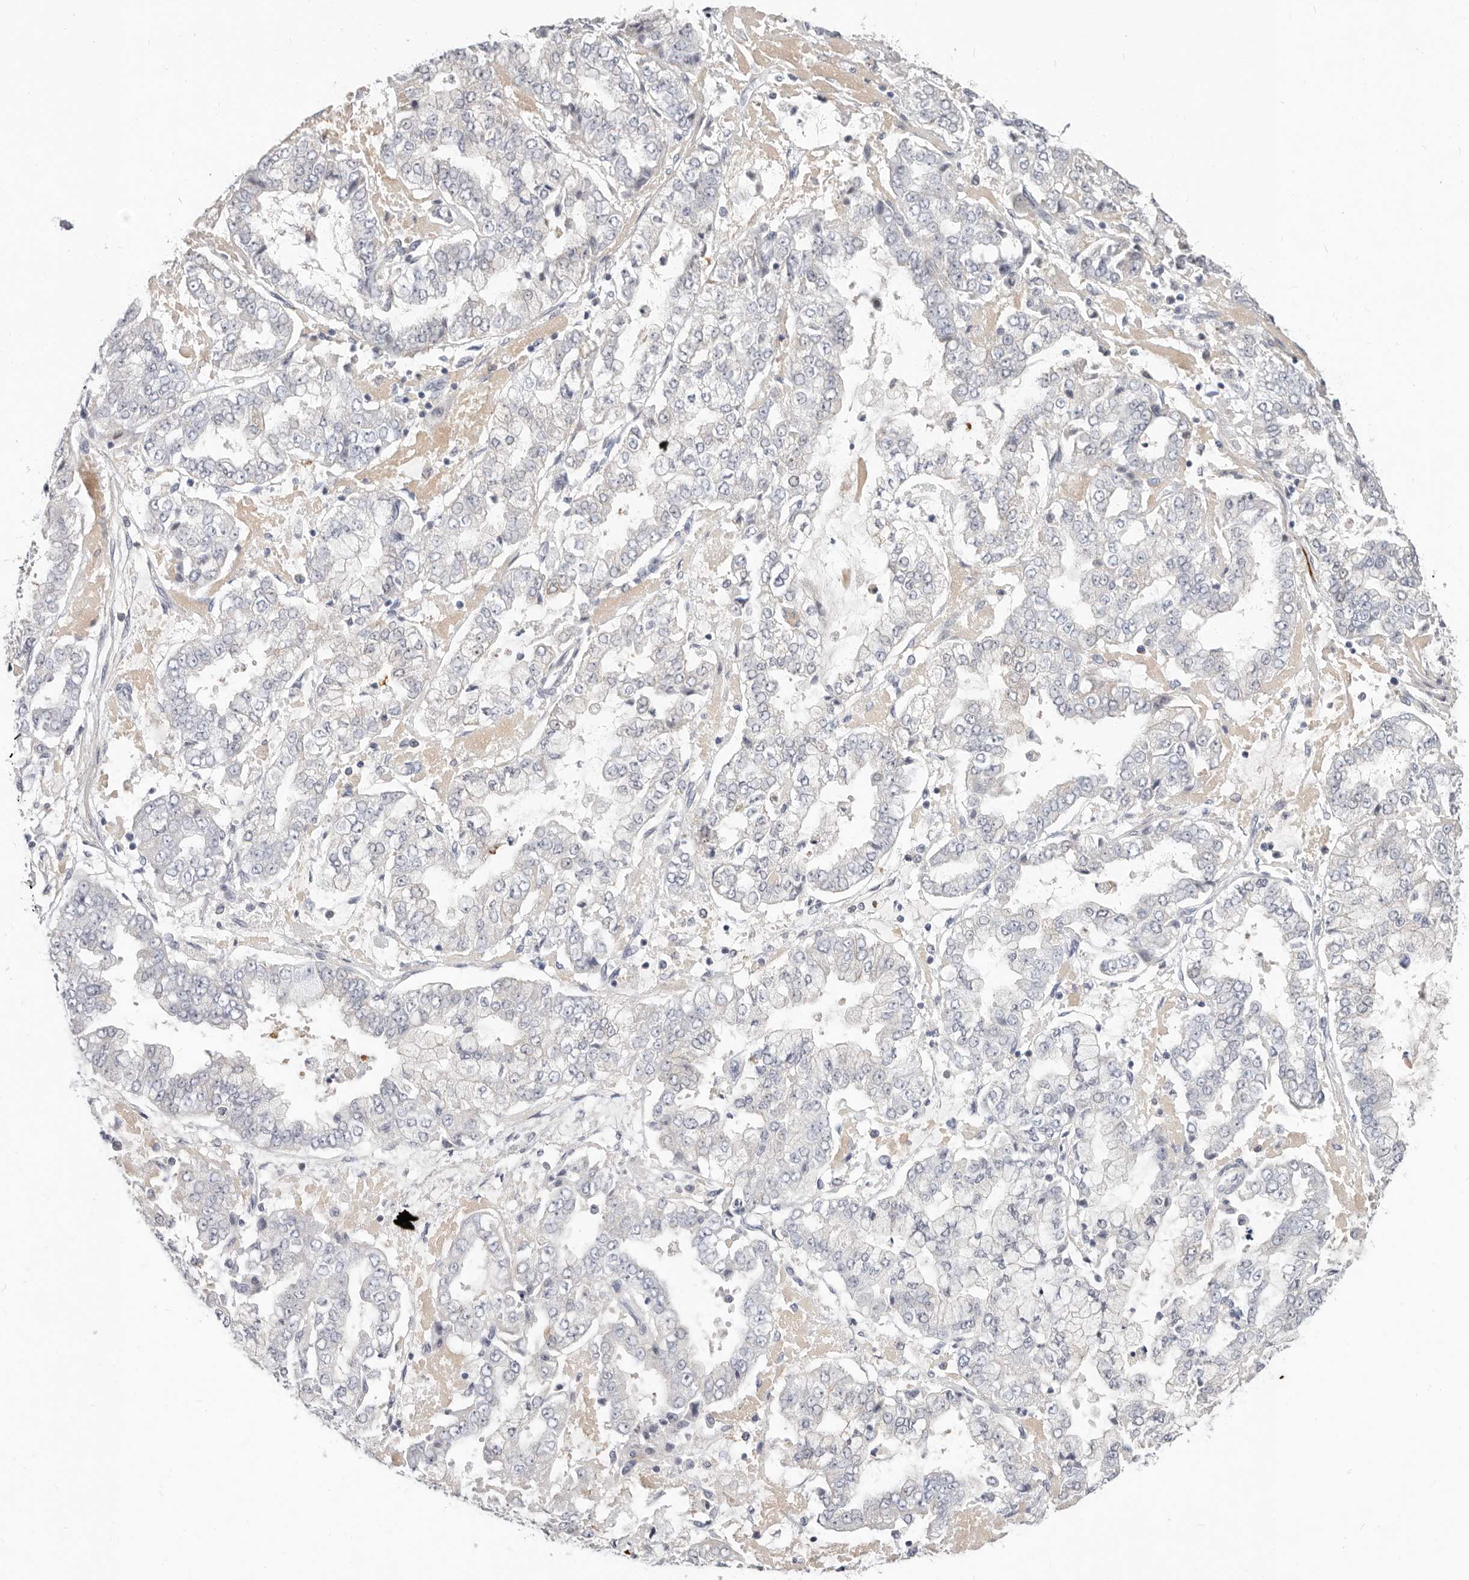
{"staining": {"intensity": "negative", "quantity": "none", "location": "none"}, "tissue": "stomach cancer", "cell_type": "Tumor cells", "image_type": "cancer", "snomed": [{"axis": "morphology", "description": "Adenocarcinoma, NOS"}, {"axis": "topography", "description": "Stomach"}], "caption": "A micrograph of human stomach cancer (adenocarcinoma) is negative for staining in tumor cells.", "gene": "ZRANB1", "patient": {"sex": "male", "age": 76}}